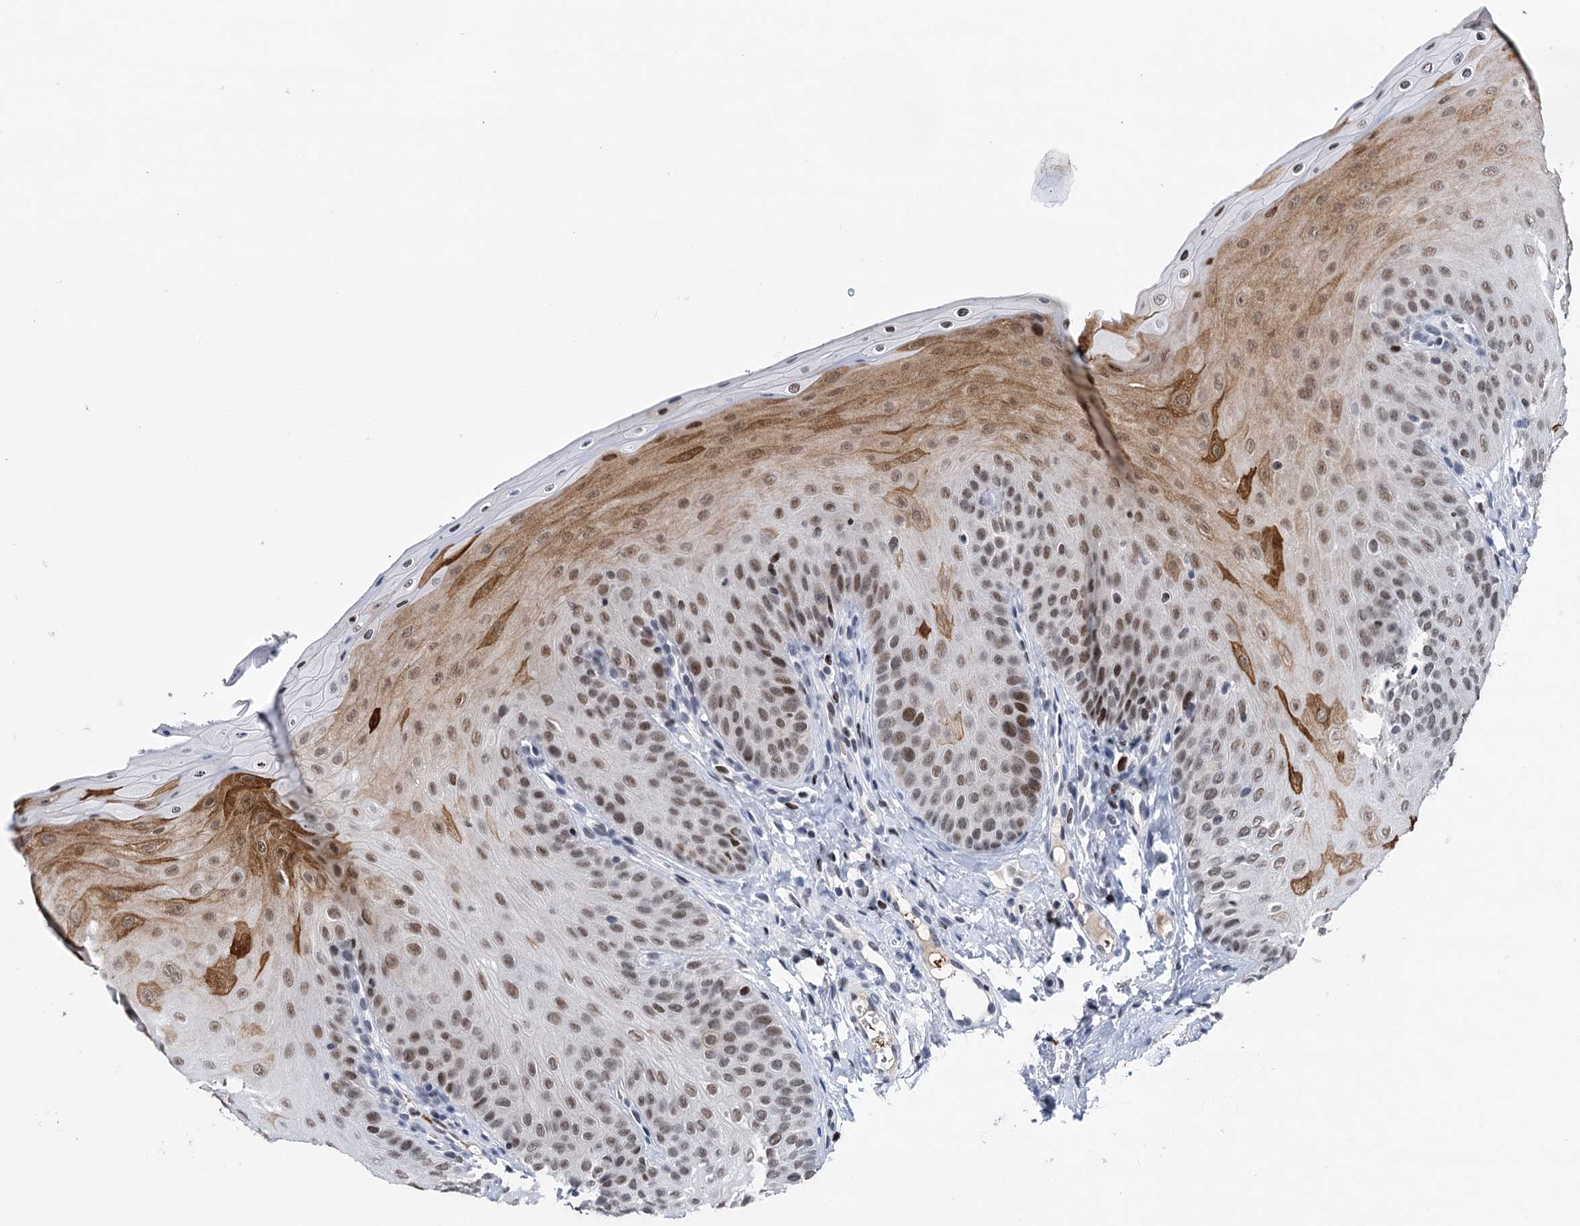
{"staining": {"intensity": "moderate", "quantity": "25%-75%", "location": "cytoplasmic/membranous,nuclear"}, "tissue": "oral mucosa", "cell_type": "Squamous epithelial cells", "image_type": "normal", "snomed": [{"axis": "morphology", "description": "Normal tissue, NOS"}, {"axis": "topography", "description": "Oral tissue"}], "caption": "Protein staining of unremarkable oral mucosa shows moderate cytoplasmic/membranous,nuclear staining in about 25%-75% of squamous epithelial cells.", "gene": "ZCCHC10", "patient": {"sex": "female", "age": 68}}